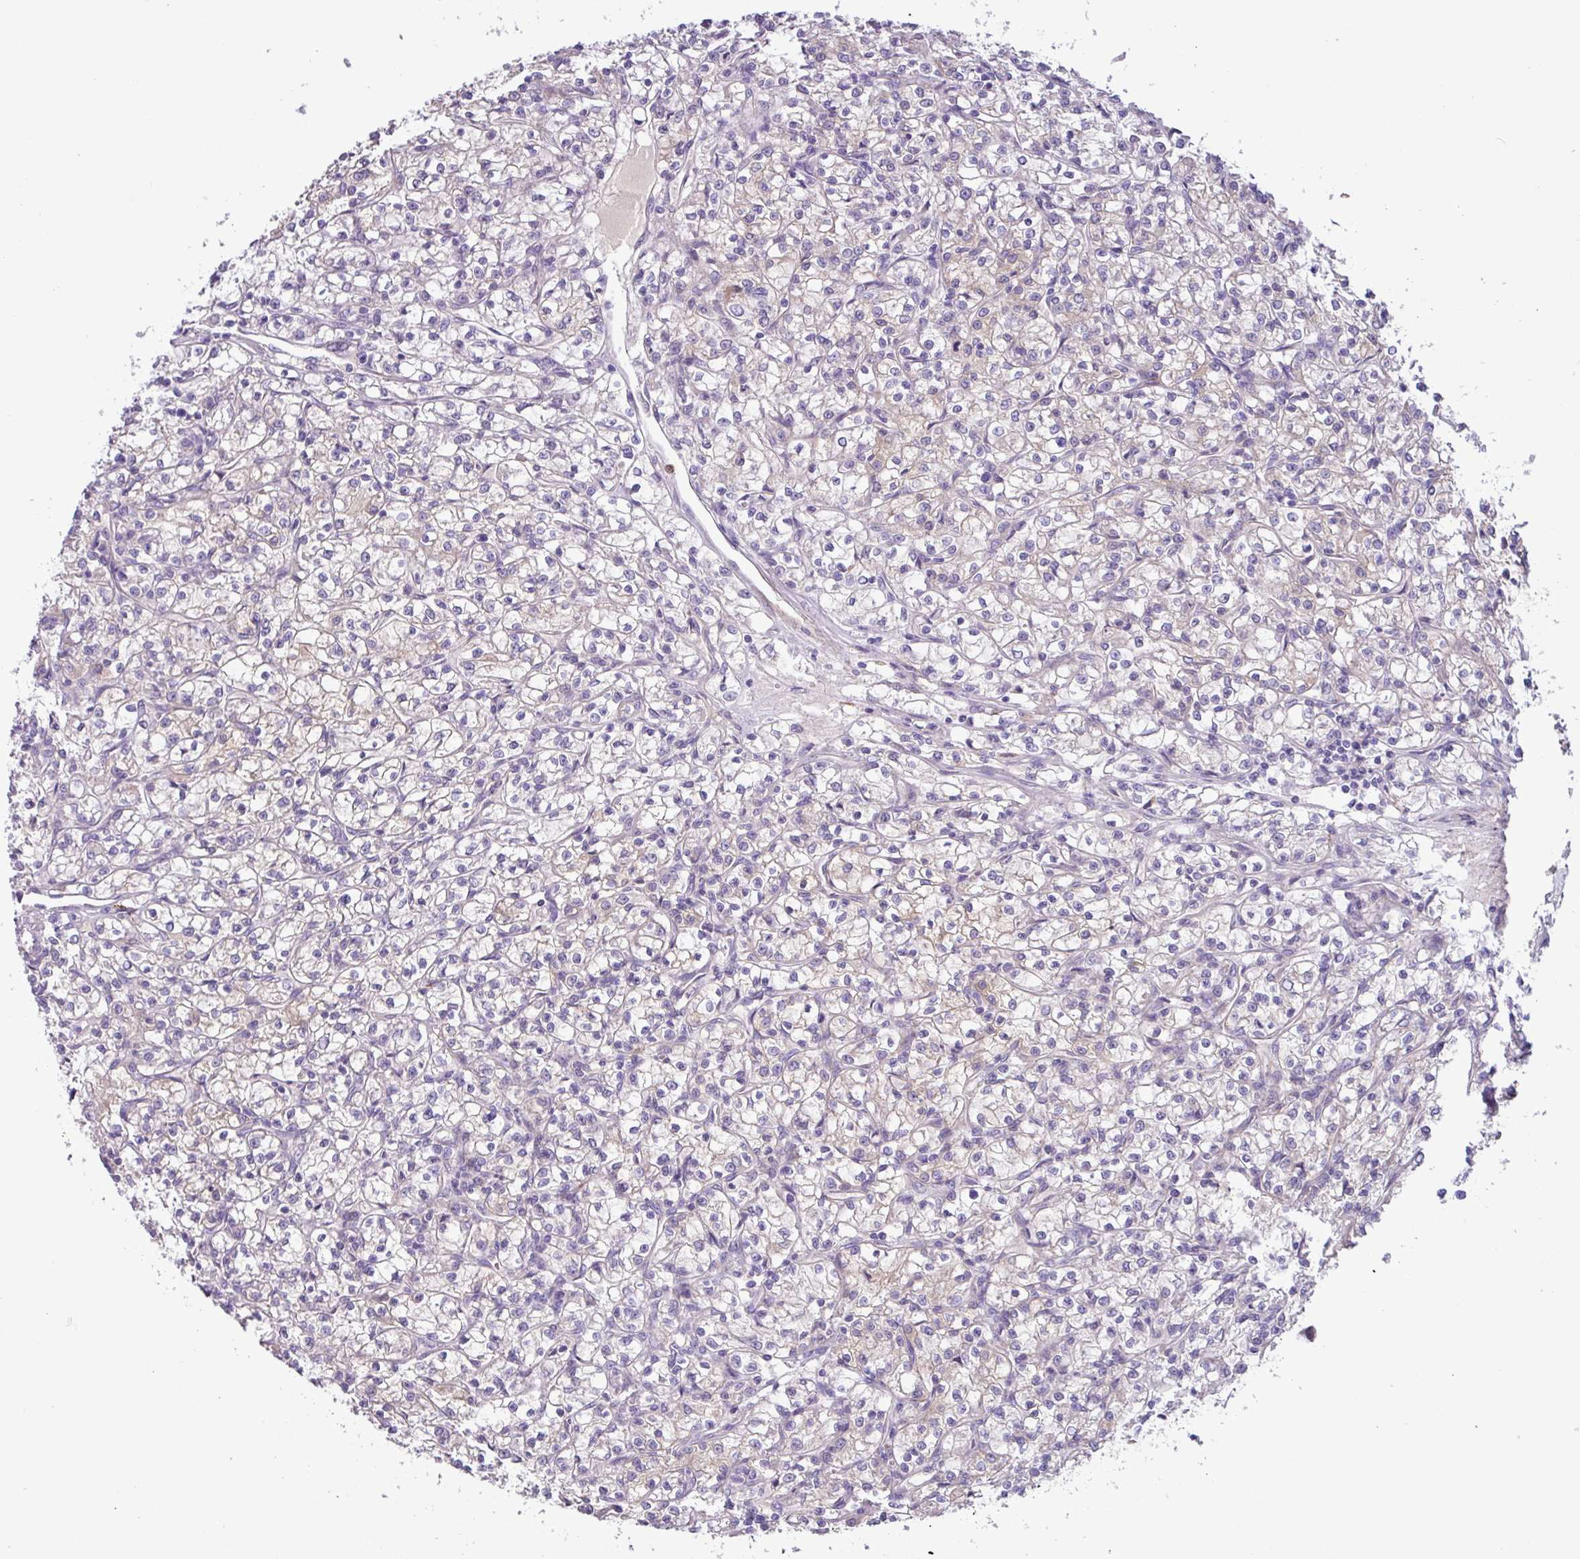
{"staining": {"intensity": "negative", "quantity": "none", "location": "none"}, "tissue": "renal cancer", "cell_type": "Tumor cells", "image_type": "cancer", "snomed": [{"axis": "morphology", "description": "Adenocarcinoma, NOS"}, {"axis": "topography", "description": "Kidney"}], "caption": "High power microscopy image of an immunohistochemistry (IHC) micrograph of renal cancer (adenocarcinoma), revealing no significant staining in tumor cells. (Brightfield microscopy of DAB (3,3'-diaminobenzidine) immunohistochemistry (IHC) at high magnification).", "gene": "MRM2", "patient": {"sex": "female", "age": 59}}